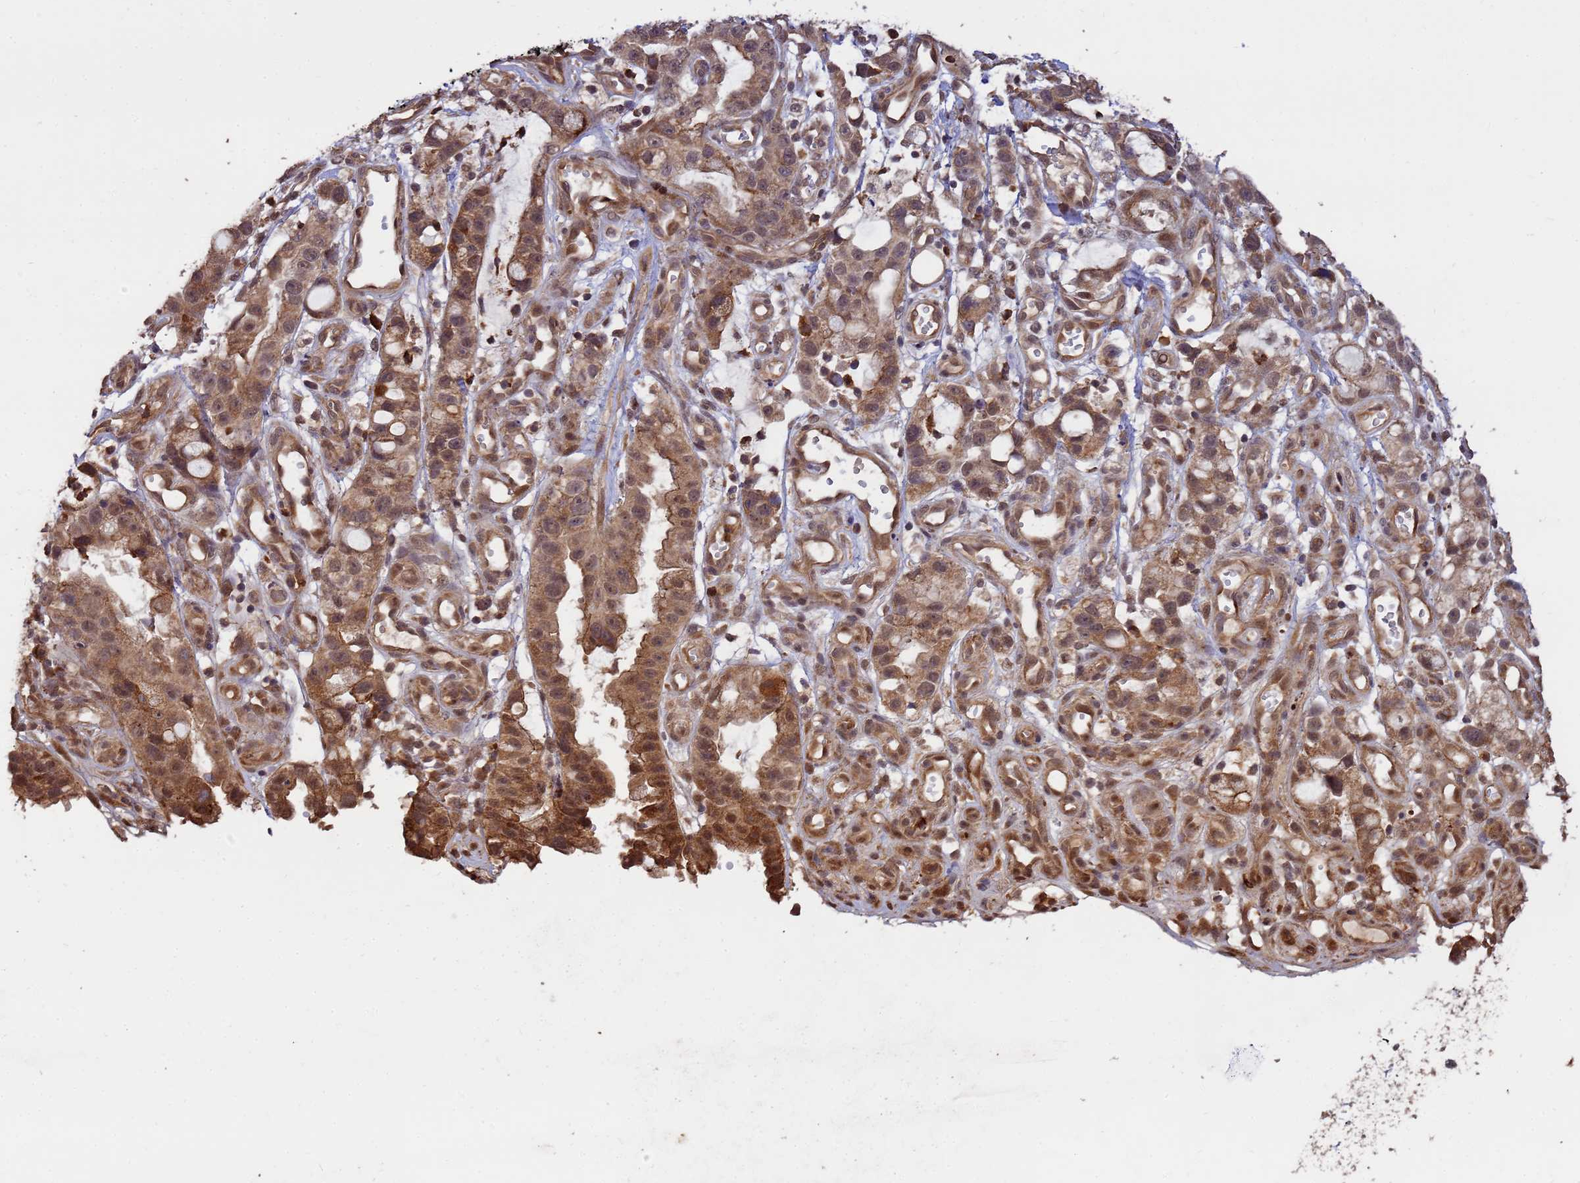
{"staining": {"intensity": "moderate", "quantity": ">75%", "location": "cytoplasmic/membranous,nuclear"}, "tissue": "stomach cancer", "cell_type": "Tumor cells", "image_type": "cancer", "snomed": [{"axis": "morphology", "description": "Adenocarcinoma, NOS"}, {"axis": "topography", "description": "Stomach"}], "caption": "DAB immunohistochemical staining of human stomach cancer (adenocarcinoma) demonstrates moderate cytoplasmic/membranous and nuclear protein positivity in approximately >75% of tumor cells.", "gene": "ZNF619", "patient": {"sex": "male", "age": 55}}